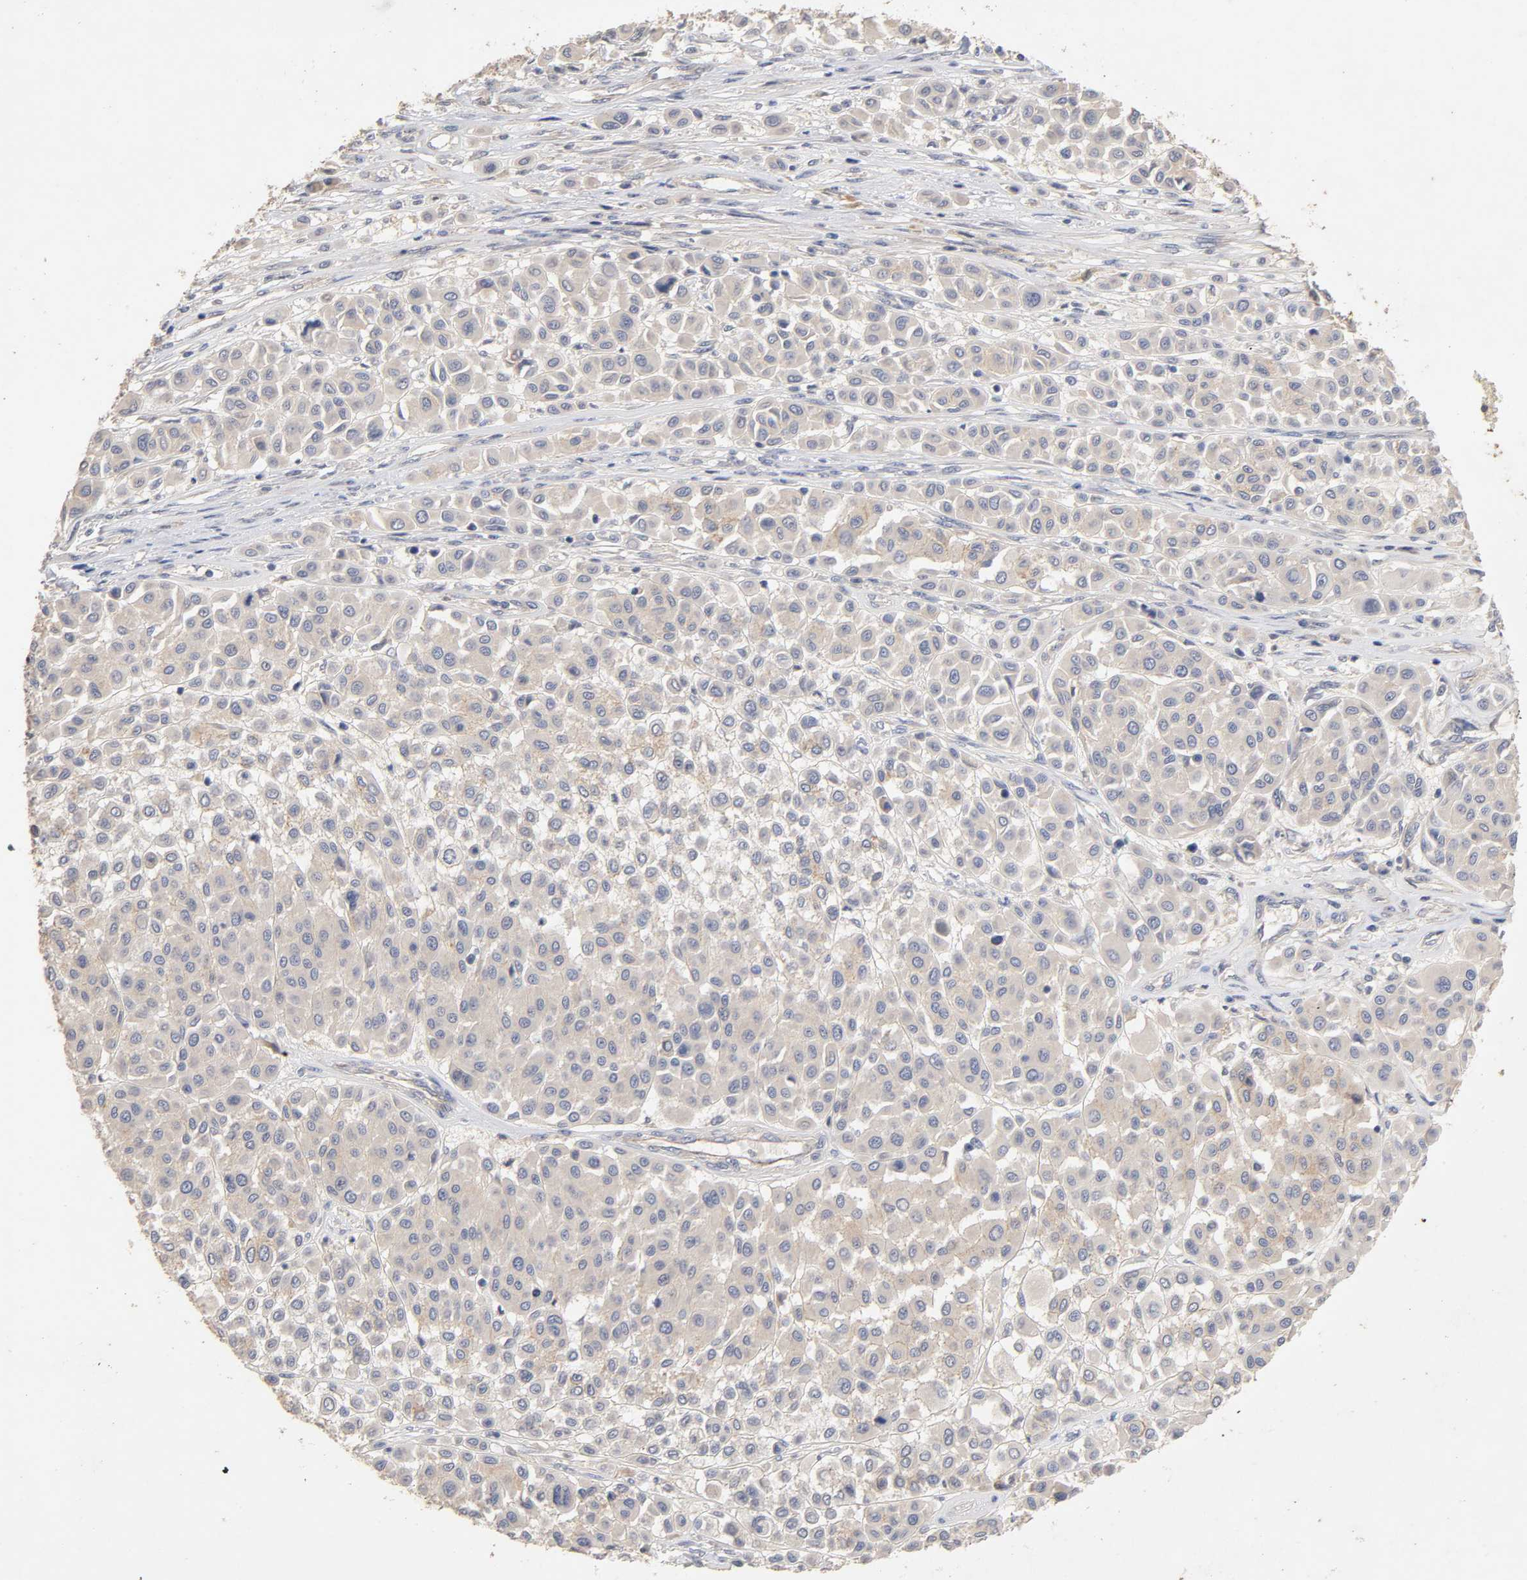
{"staining": {"intensity": "weak", "quantity": ">75%", "location": "cytoplasmic/membranous"}, "tissue": "melanoma", "cell_type": "Tumor cells", "image_type": "cancer", "snomed": [{"axis": "morphology", "description": "Malignant melanoma, Metastatic site"}, {"axis": "topography", "description": "Soft tissue"}], "caption": "Malignant melanoma (metastatic site) was stained to show a protein in brown. There is low levels of weak cytoplasmic/membranous positivity in approximately >75% of tumor cells.", "gene": "PDZD11", "patient": {"sex": "male", "age": 41}}